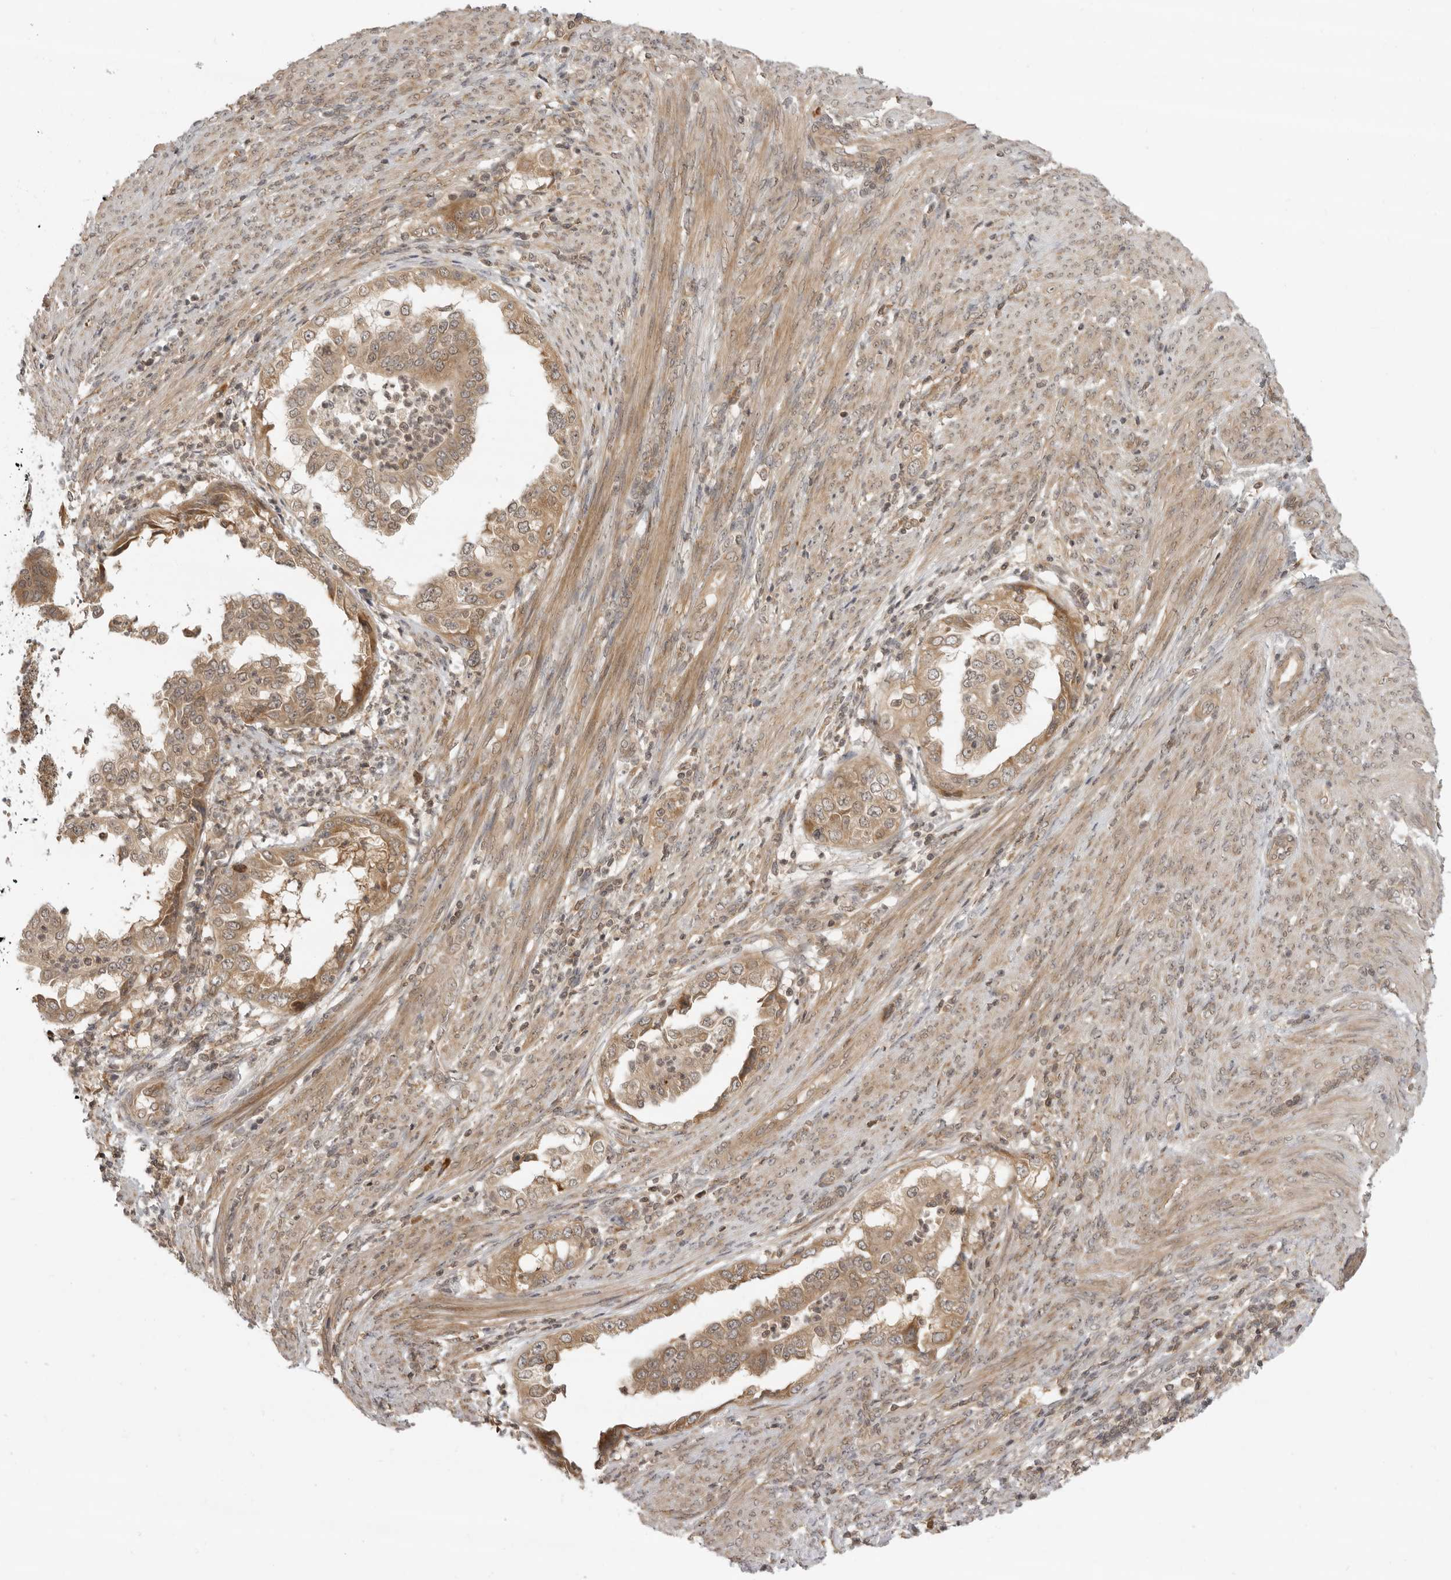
{"staining": {"intensity": "moderate", "quantity": ">75%", "location": "cytoplasmic/membranous"}, "tissue": "endometrial cancer", "cell_type": "Tumor cells", "image_type": "cancer", "snomed": [{"axis": "morphology", "description": "Adenocarcinoma, NOS"}, {"axis": "topography", "description": "Endometrium"}], "caption": "Protein analysis of endometrial cancer (adenocarcinoma) tissue demonstrates moderate cytoplasmic/membranous staining in about >75% of tumor cells.", "gene": "PRRC2A", "patient": {"sex": "female", "age": 85}}